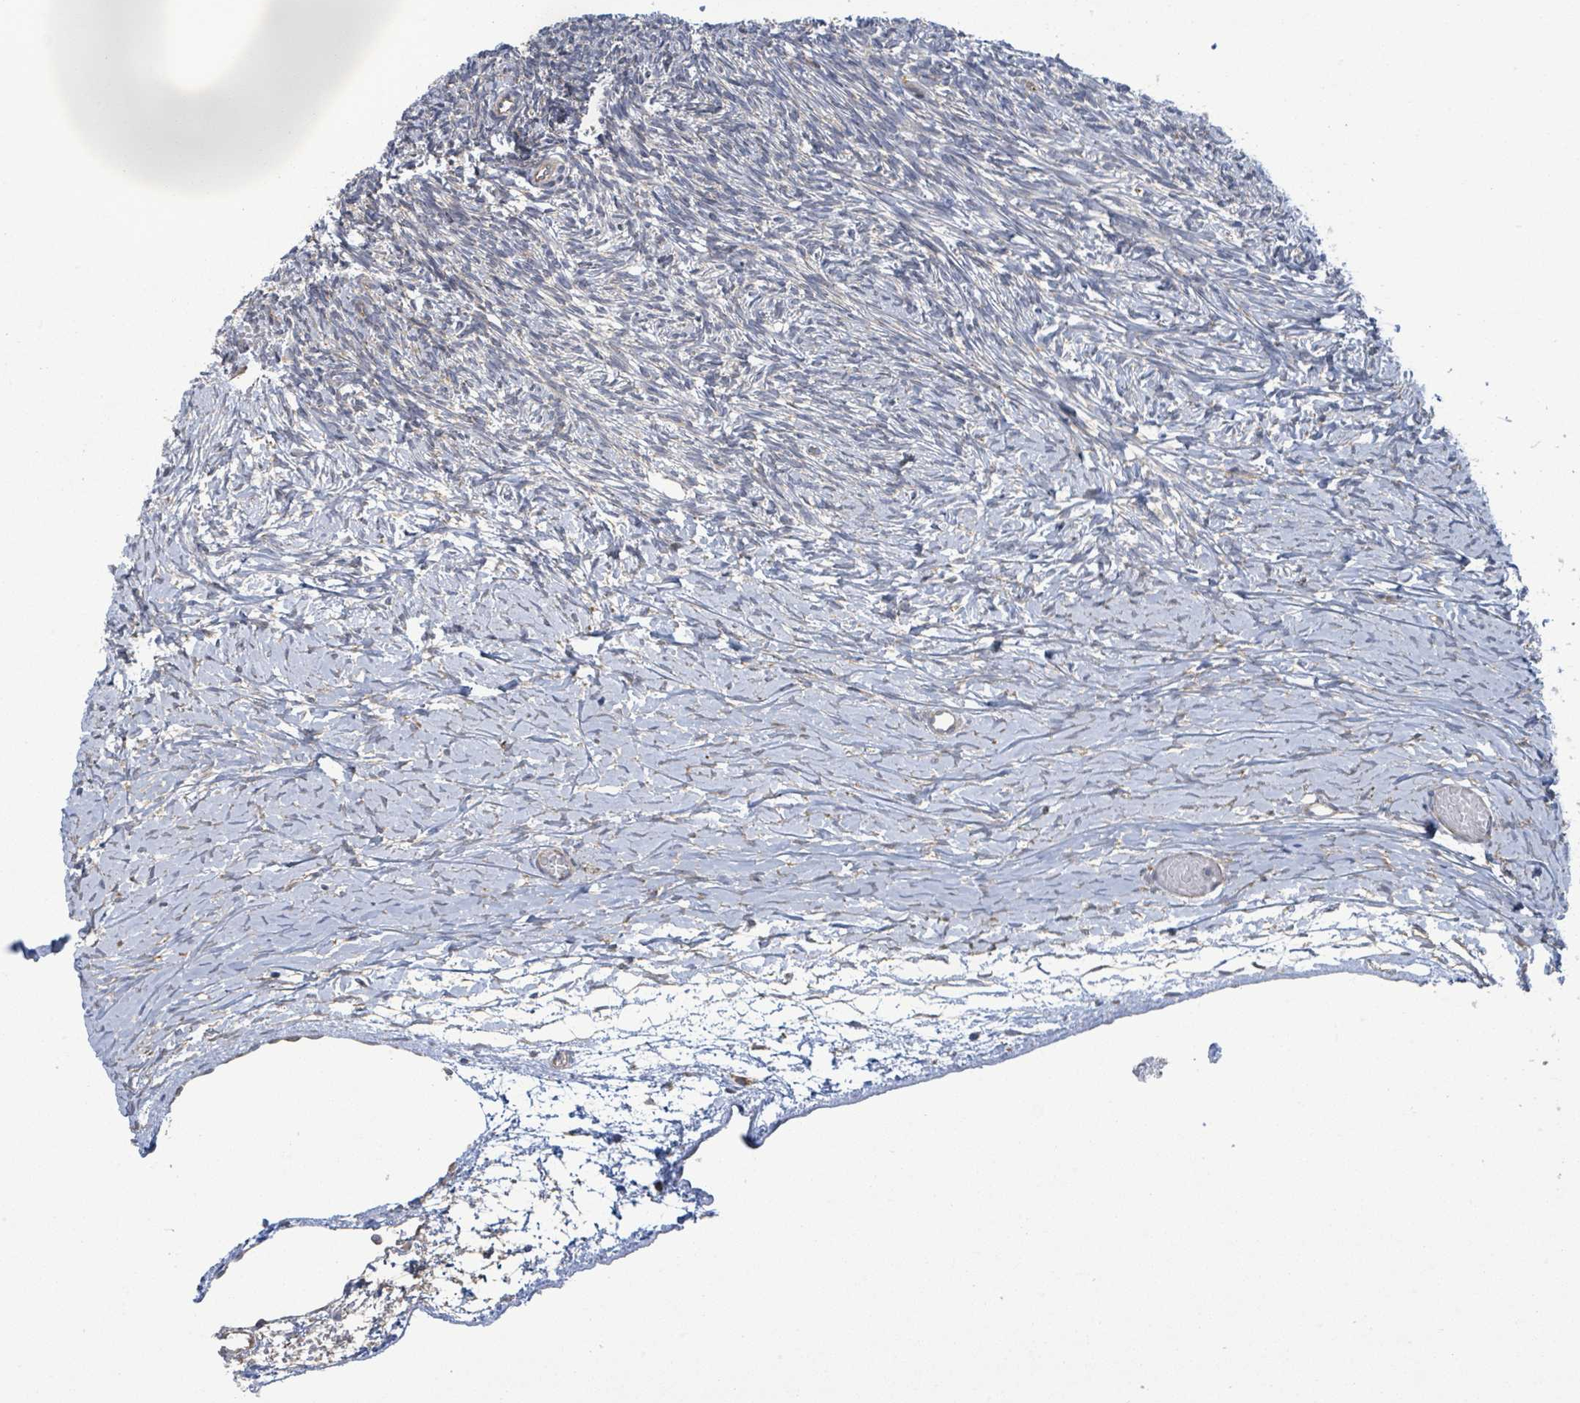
{"staining": {"intensity": "moderate", "quantity": ">75%", "location": "cytoplasmic/membranous"}, "tissue": "ovary", "cell_type": "Follicle cells", "image_type": "normal", "snomed": [{"axis": "morphology", "description": "Normal tissue, NOS"}, {"axis": "topography", "description": "Ovary"}], "caption": "A high-resolution photomicrograph shows immunohistochemistry staining of unremarkable ovary, which exhibits moderate cytoplasmic/membranous staining in about >75% of follicle cells. The staining was performed using DAB, with brown indicating positive protein expression. Nuclei are stained blue with hematoxylin.", "gene": "NOMO1", "patient": {"sex": "female", "age": 39}}